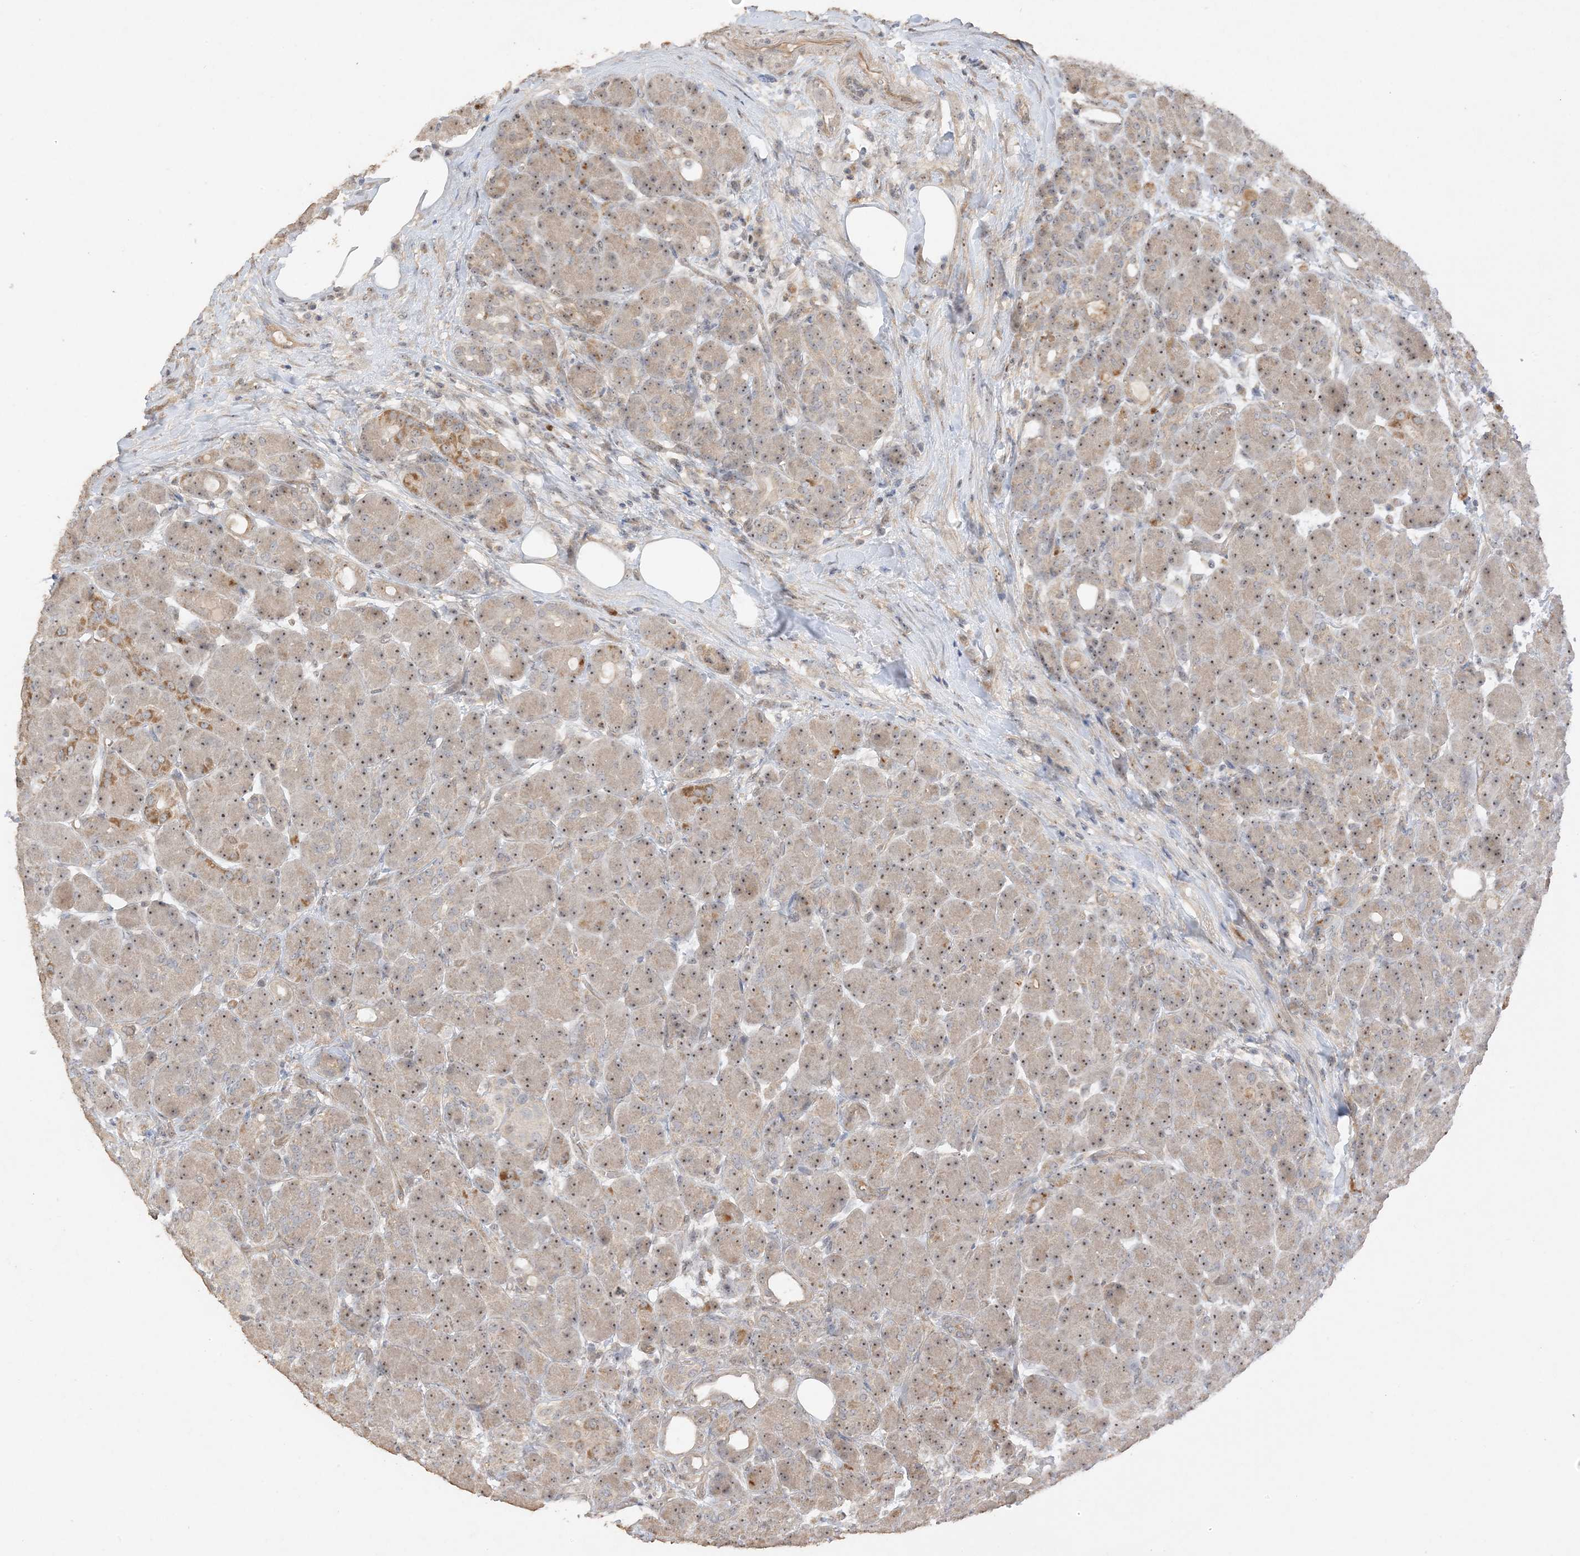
{"staining": {"intensity": "moderate", "quantity": "25%-75%", "location": "cytoplasmic/membranous,nuclear"}, "tissue": "pancreas", "cell_type": "Exocrine glandular cells", "image_type": "normal", "snomed": [{"axis": "morphology", "description": "Normal tissue, NOS"}, {"axis": "topography", "description": "Pancreas"}], "caption": "Moderate cytoplasmic/membranous,nuclear staining for a protein is present in about 25%-75% of exocrine glandular cells of benign pancreas using immunohistochemistry.", "gene": "DDX18", "patient": {"sex": "male", "age": 63}}